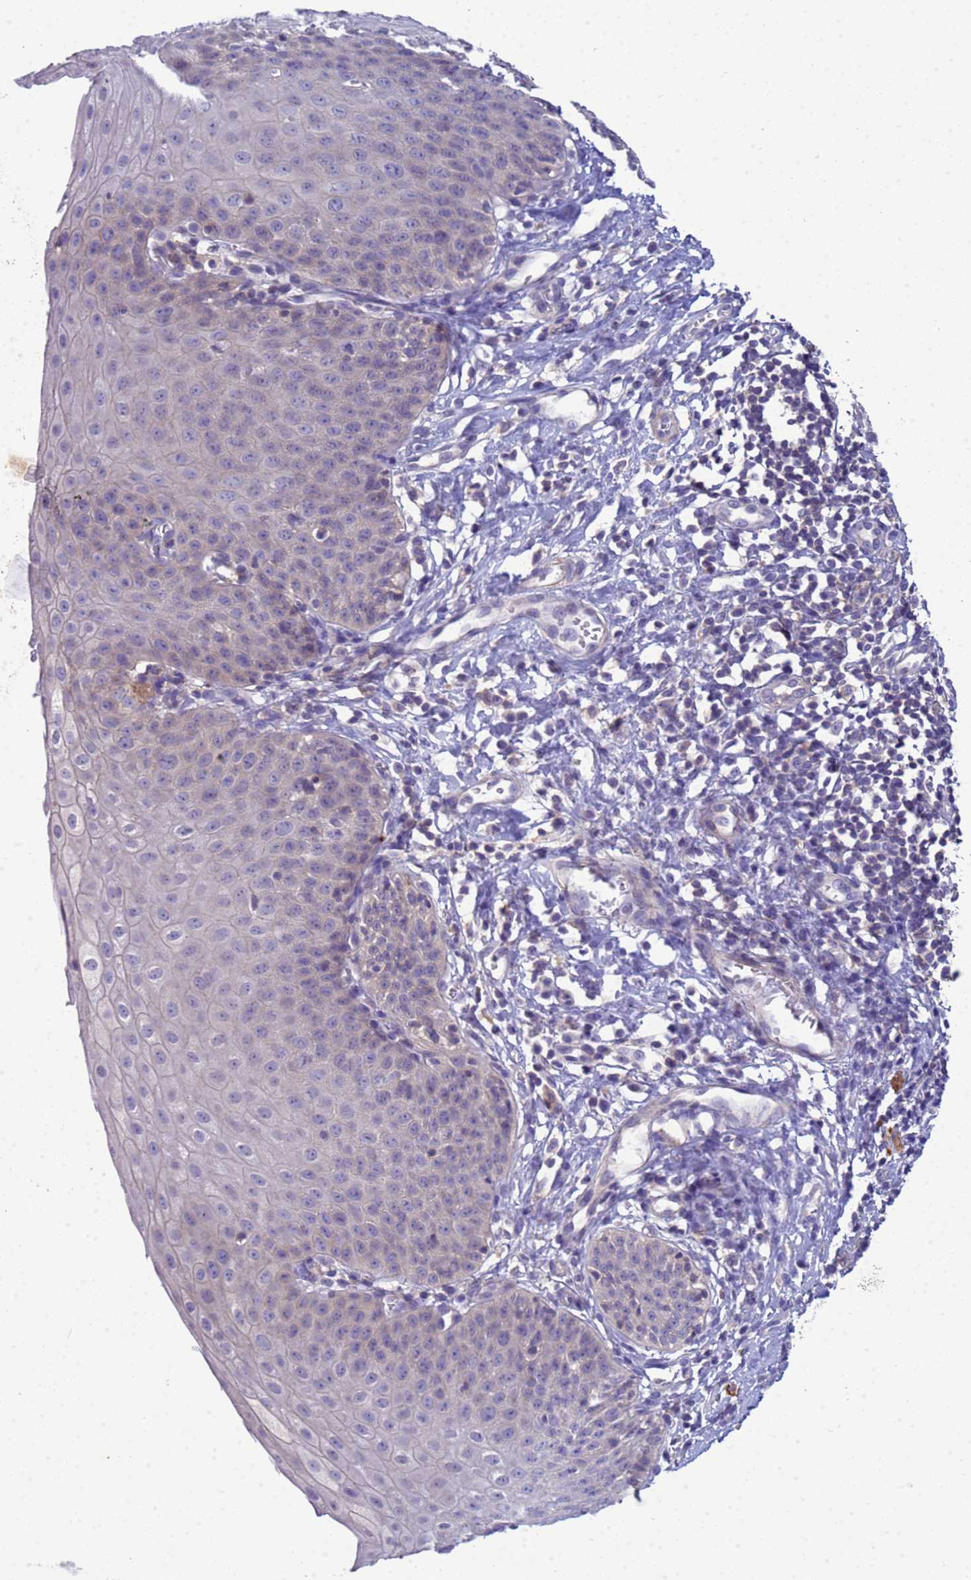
{"staining": {"intensity": "weak", "quantity": "<25%", "location": "cytoplasmic/membranous"}, "tissue": "esophagus", "cell_type": "Squamous epithelial cells", "image_type": "normal", "snomed": [{"axis": "morphology", "description": "Normal tissue, NOS"}, {"axis": "topography", "description": "Esophagus"}], "caption": "Image shows no significant protein expression in squamous epithelial cells of normal esophagus. Nuclei are stained in blue.", "gene": "KLHL13", "patient": {"sex": "male", "age": 71}}